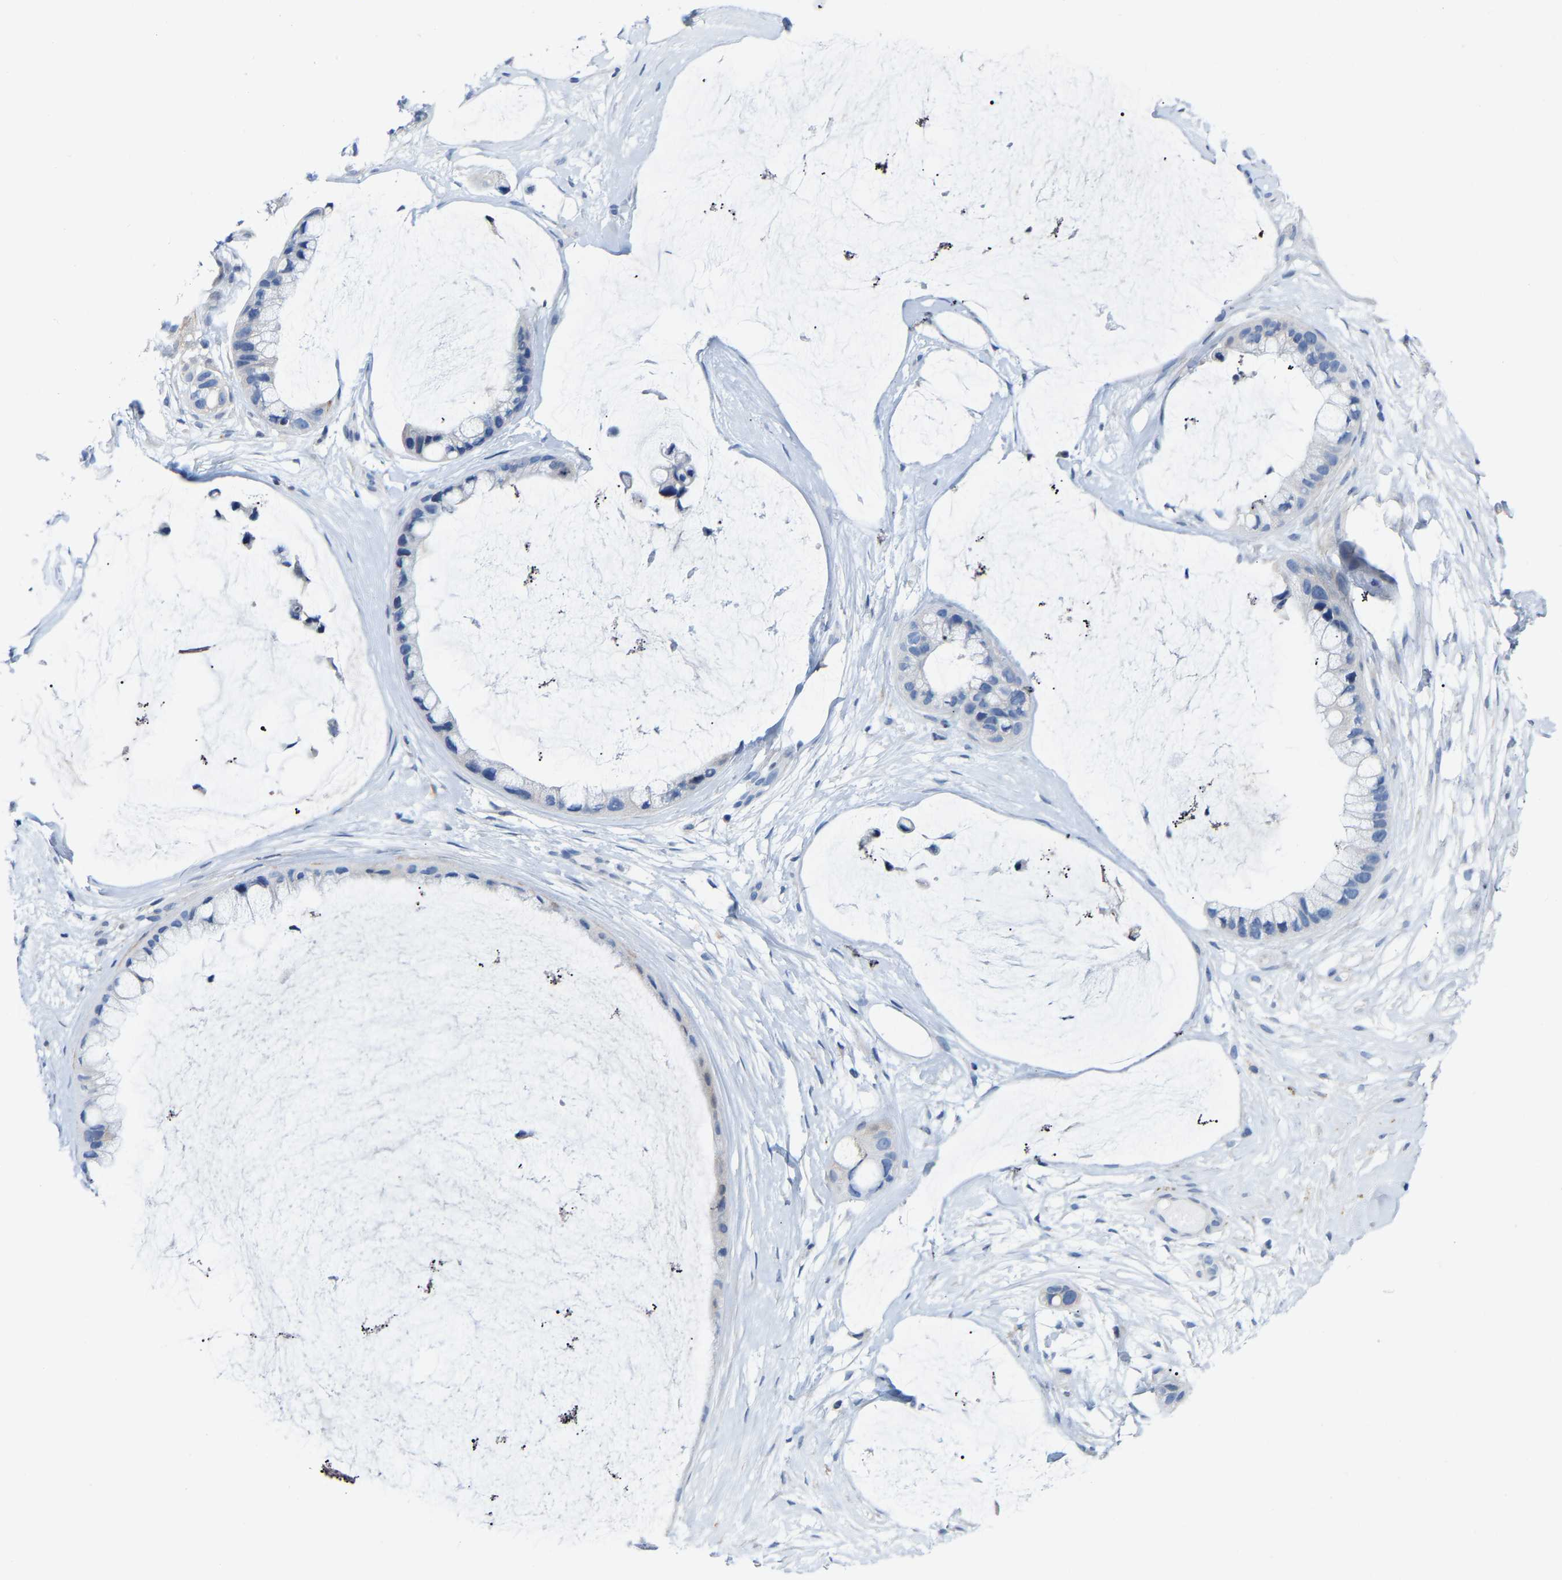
{"staining": {"intensity": "negative", "quantity": "none", "location": "none"}, "tissue": "ovarian cancer", "cell_type": "Tumor cells", "image_type": "cancer", "snomed": [{"axis": "morphology", "description": "Cystadenocarcinoma, mucinous, NOS"}, {"axis": "topography", "description": "Ovary"}], "caption": "This is an IHC photomicrograph of human ovarian cancer (mucinous cystadenocarcinoma). There is no staining in tumor cells.", "gene": "ABTB2", "patient": {"sex": "female", "age": 39}}